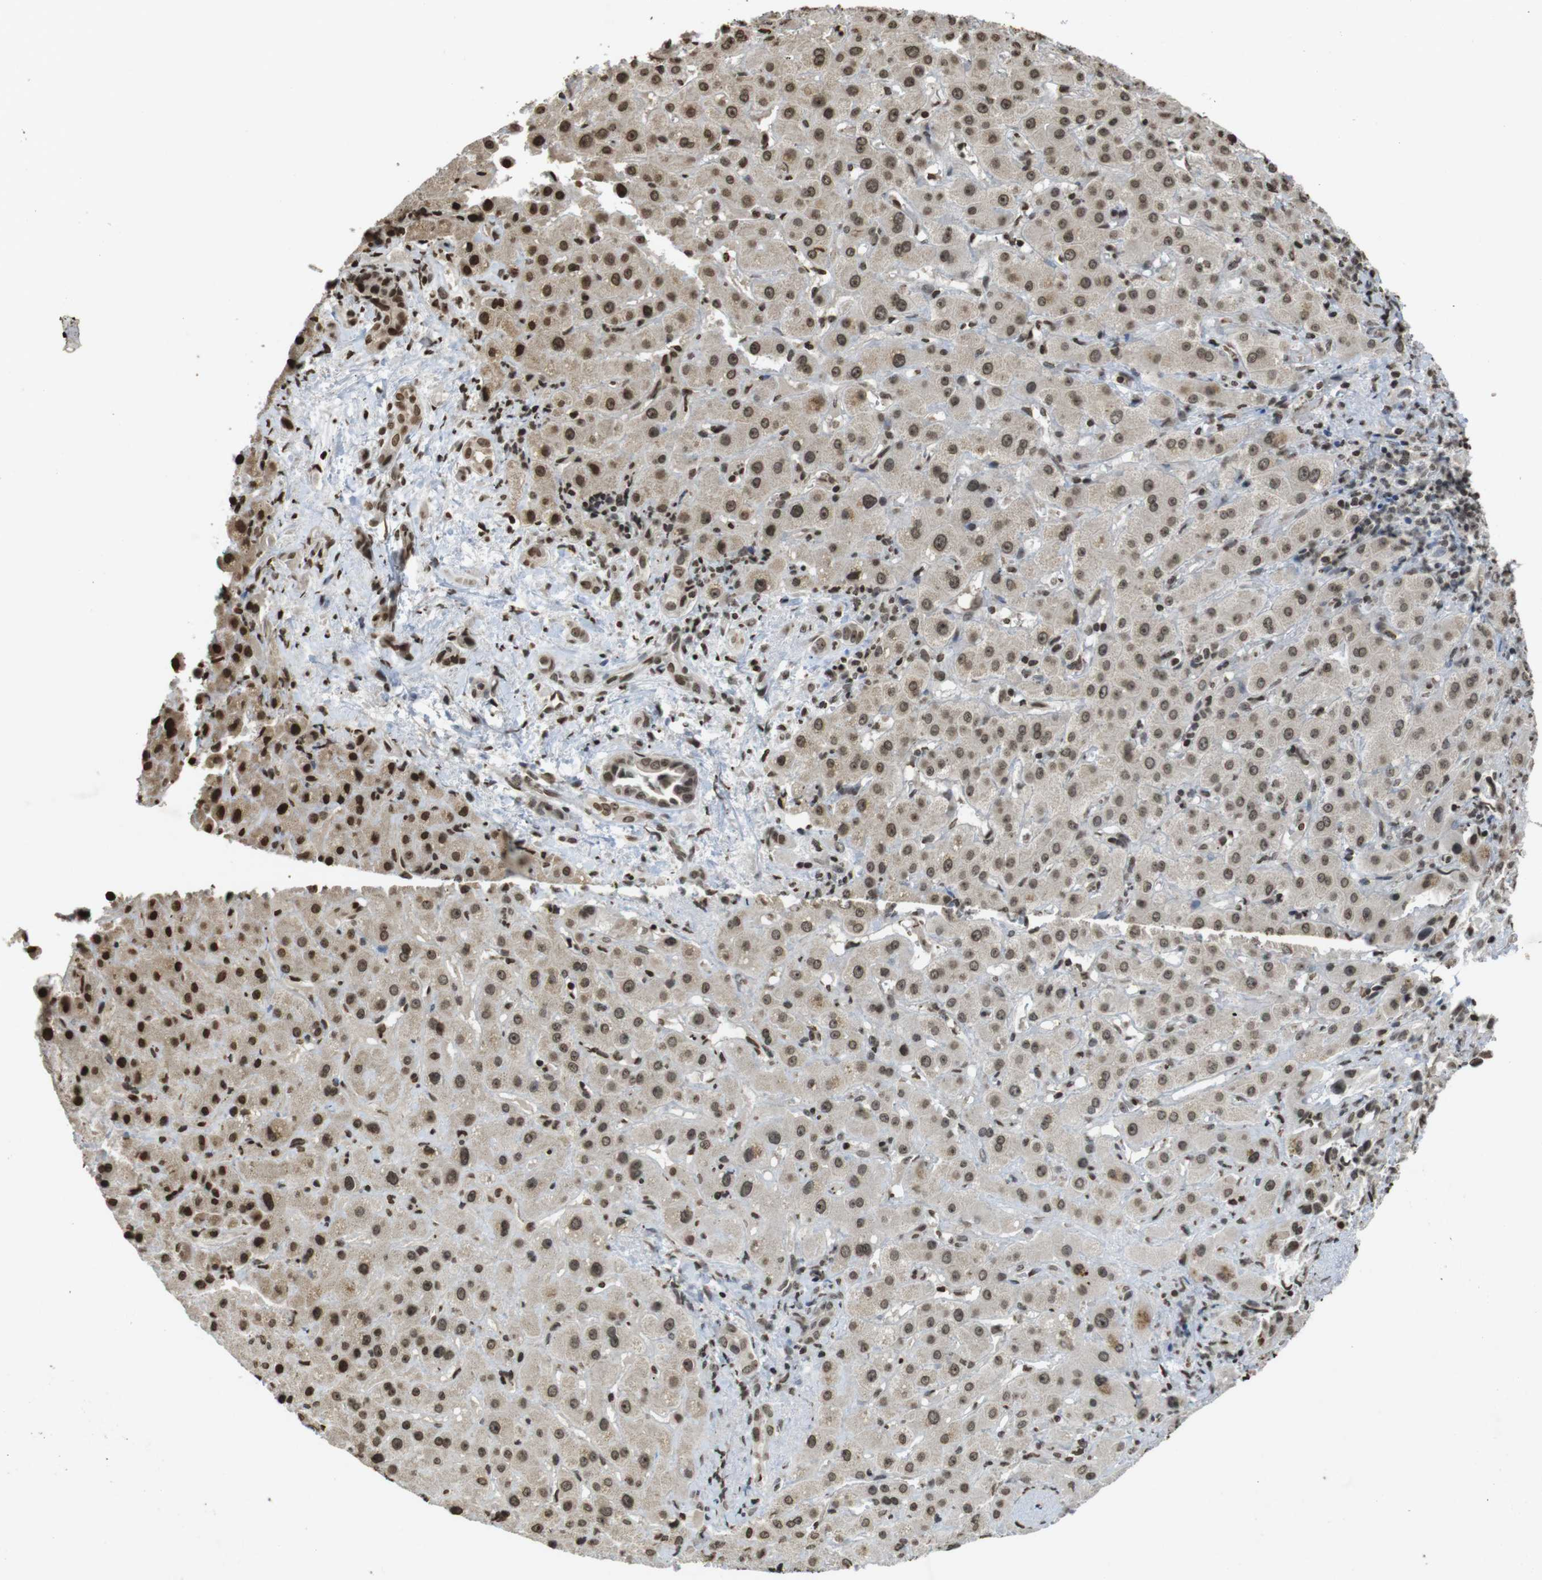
{"staining": {"intensity": "moderate", "quantity": ">75%", "location": "cytoplasmic/membranous,nuclear"}, "tissue": "liver cancer", "cell_type": "Tumor cells", "image_type": "cancer", "snomed": [{"axis": "morphology", "description": "Cholangiocarcinoma"}, {"axis": "topography", "description": "Liver"}], "caption": "DAB (3,3'-diaminobenzidine) immunohistochemical staining of liver cancer reveals moderate cytoplasmic/membranous and nuclear protein positivity in approximately >75% of tumor cells.", "gene": "FOXA3", "patient": {"sex": "female", "age": 65}}